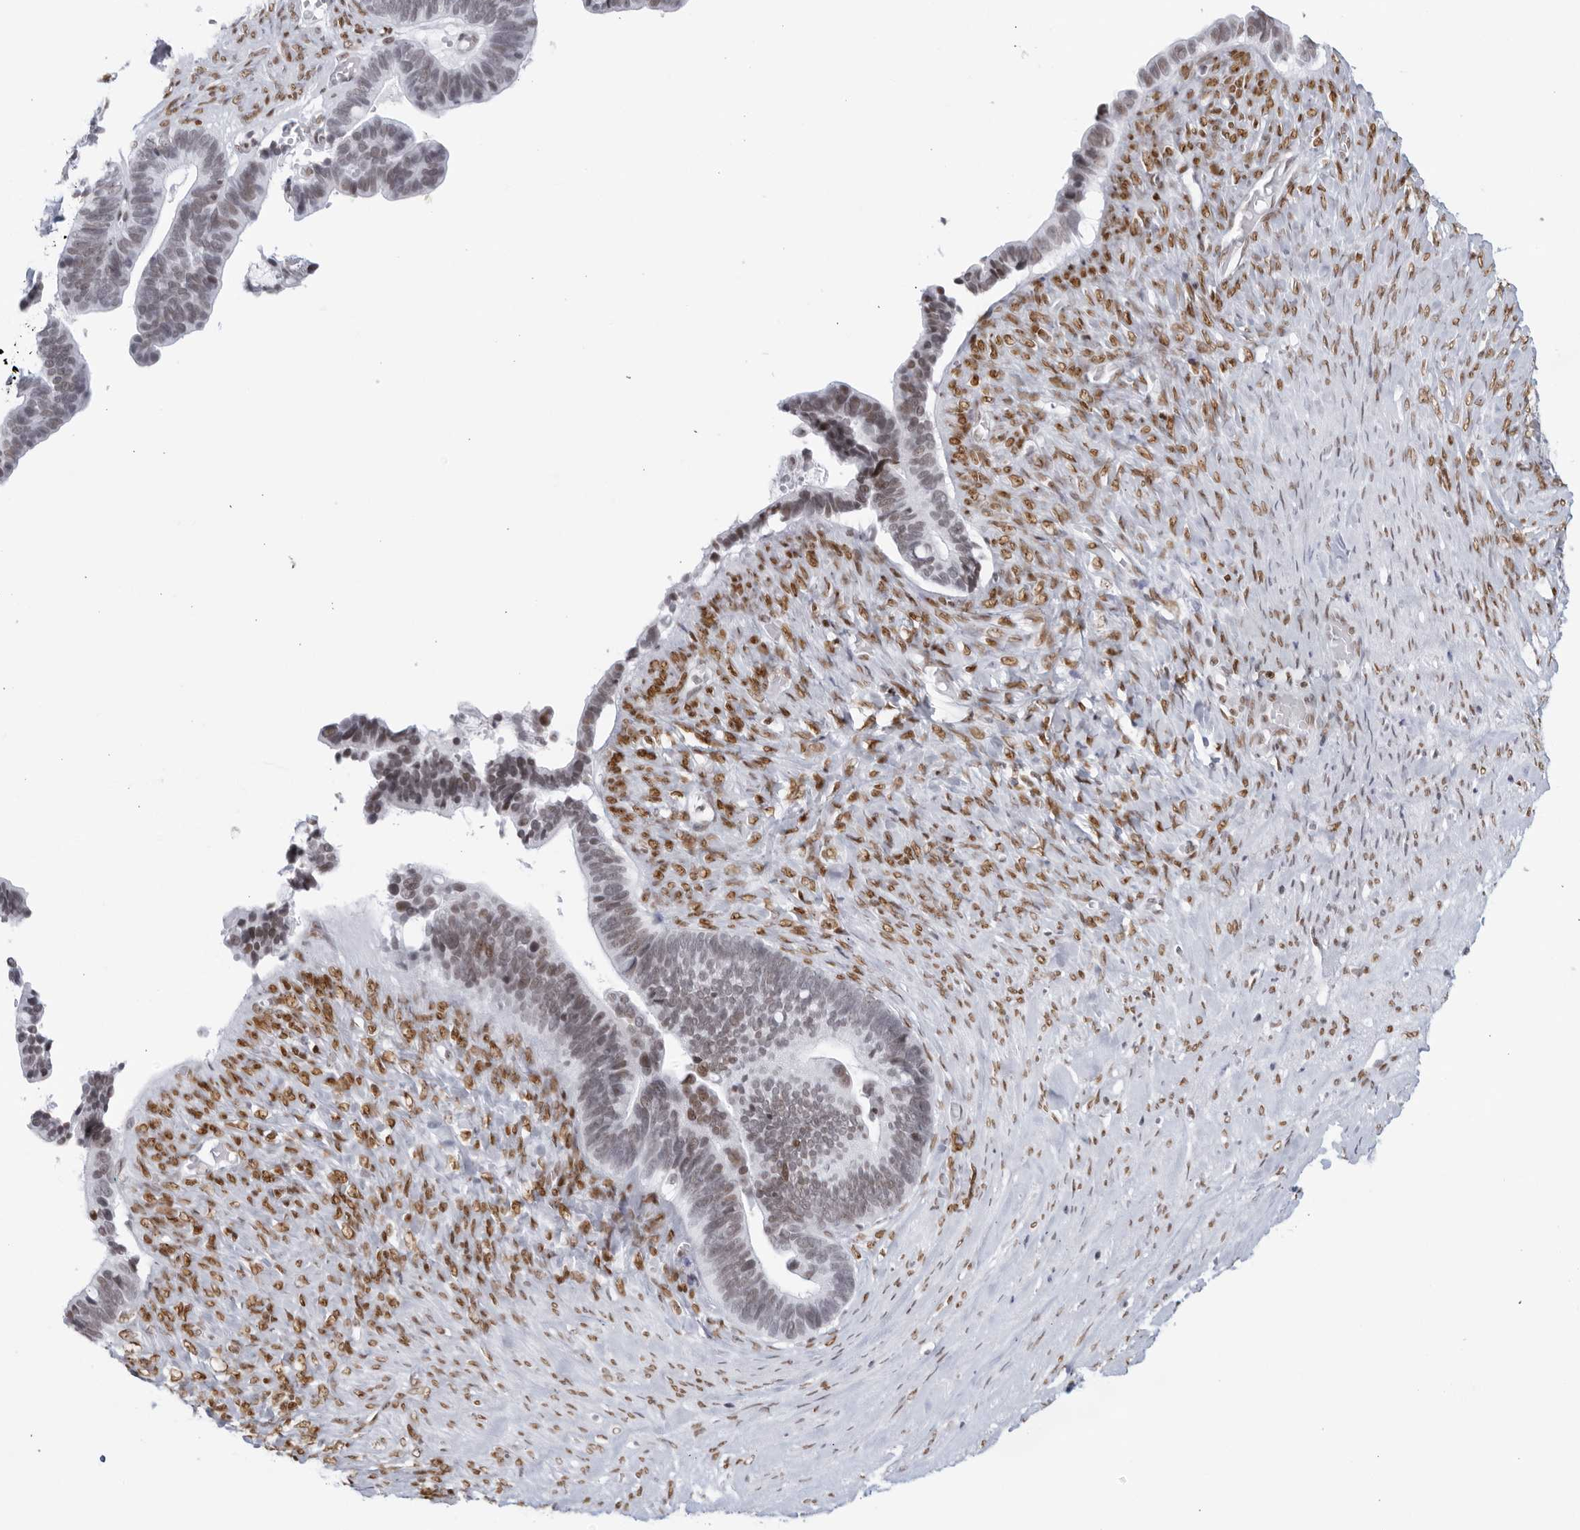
{"staining": {"intensity": "weak", "quantity": "25%-75%", "location": "nuclear"}, "tissue": "ovarian cancer", "cell_type": "Tumor cells", "image_type": "cancer", "snomed": [{"axis": "morphology", "description": "Cystadenocarcinoma, serous, NOS"}, {"axis": "topography", "description": "Ovary"}], "caption": "The micrograph displays a brown stain indicating the presence of a protein in the nuclear of tumor cells in ovarian cancer (serous cystadenocarcinoma).", "gene": "HP1BP3", "patient": {"sex": "female", "age": 56}}